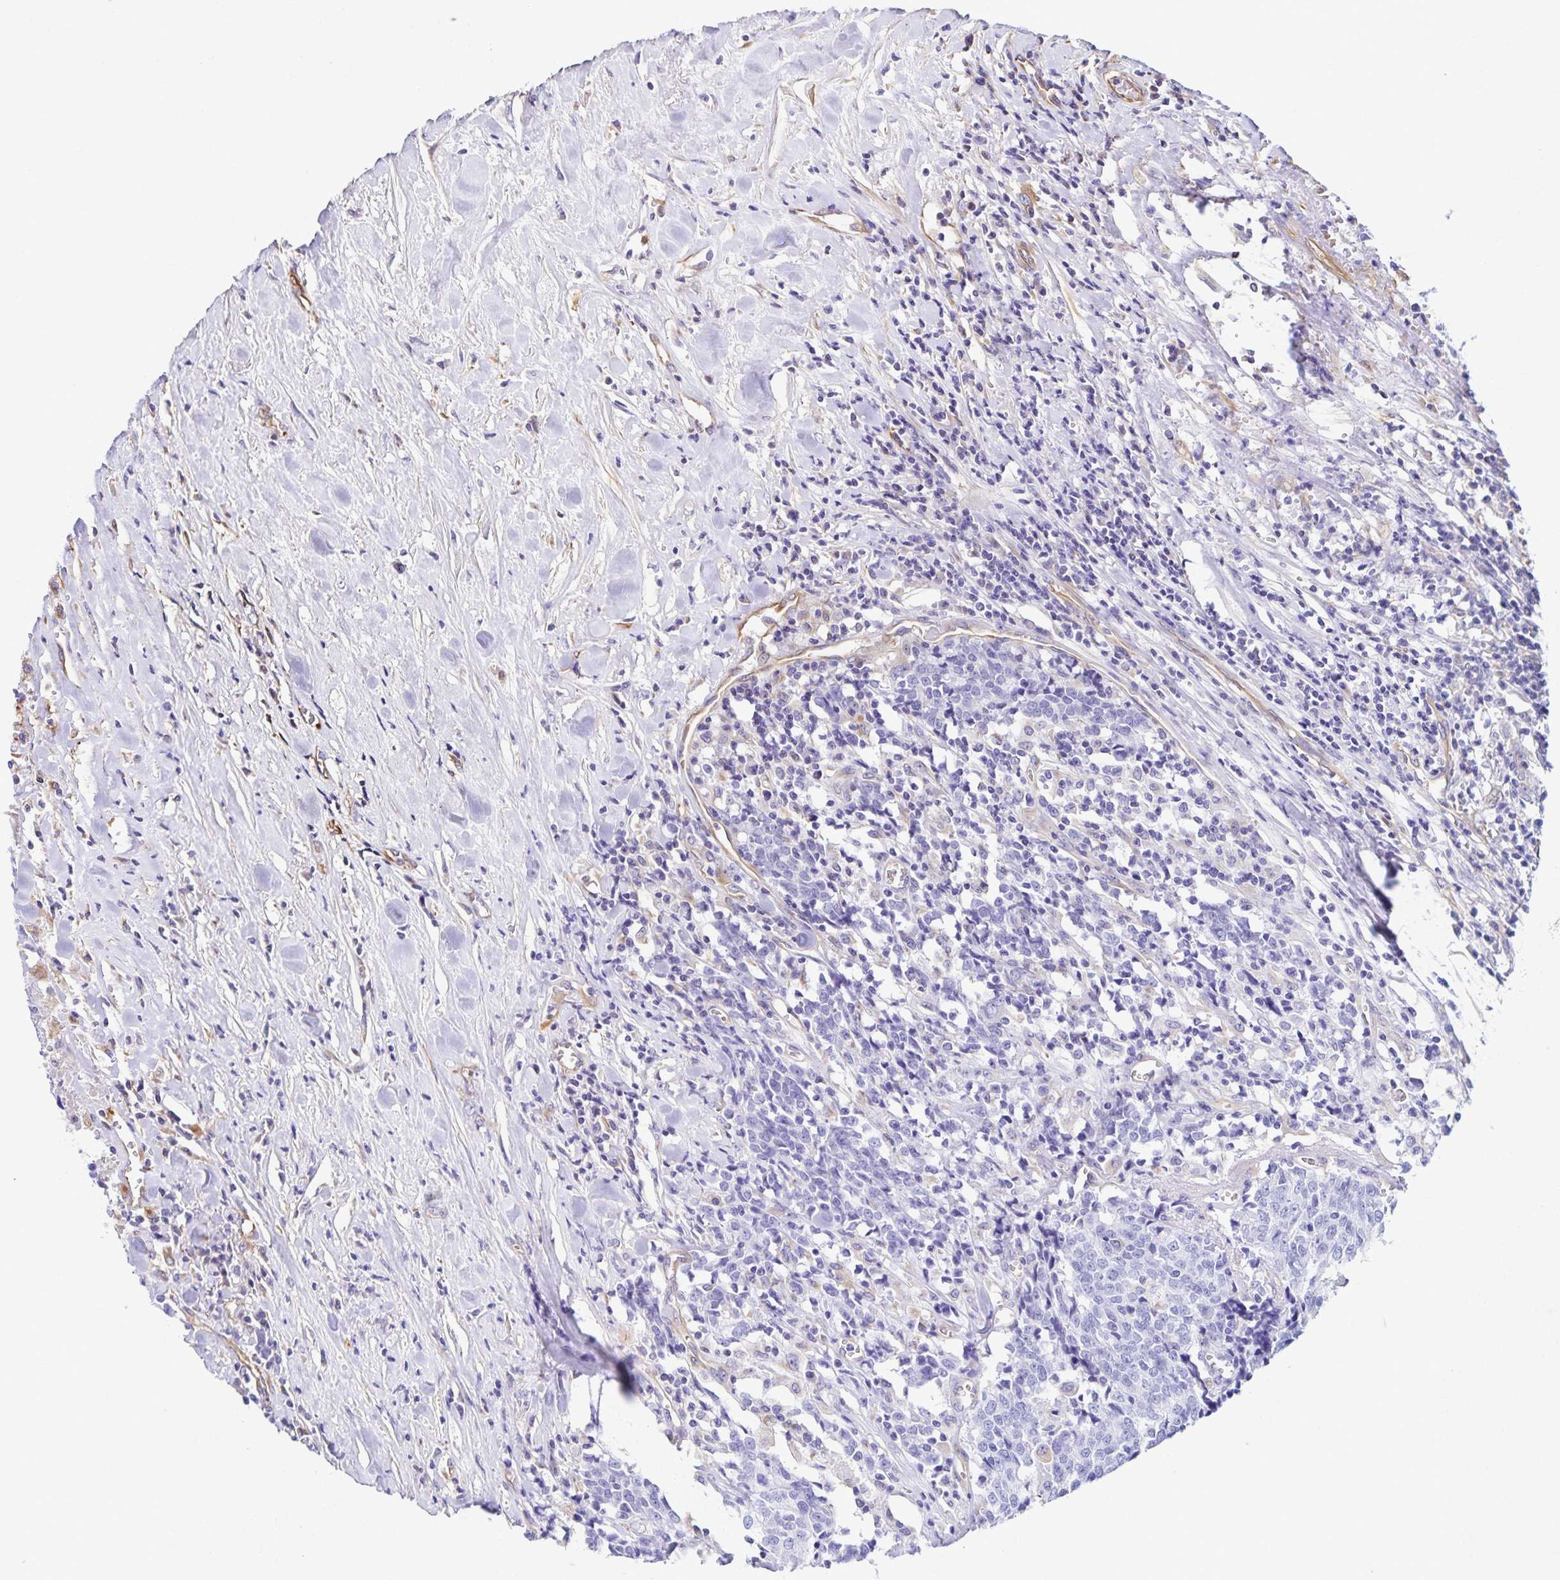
{"staining": {"intensity": "negative", "quantity": "none", "location": "none"}, "tissue": "prostate cancer", "cell_type": "Tumor cells", "image_type": "cancer", "snomed": [{"axis": "morphology", "description": "Adenocarcinoma, High grade"}, {"axis": "topography", "description": "Prostate and seminal vesicle, NOS"}], "caption": "The micrograph exhibits no significant expression in tumor cells of prostate high-grade adenocarcinoma.", "gene": "TRPV6", "patient": {"sex": "male", "age": 60}}